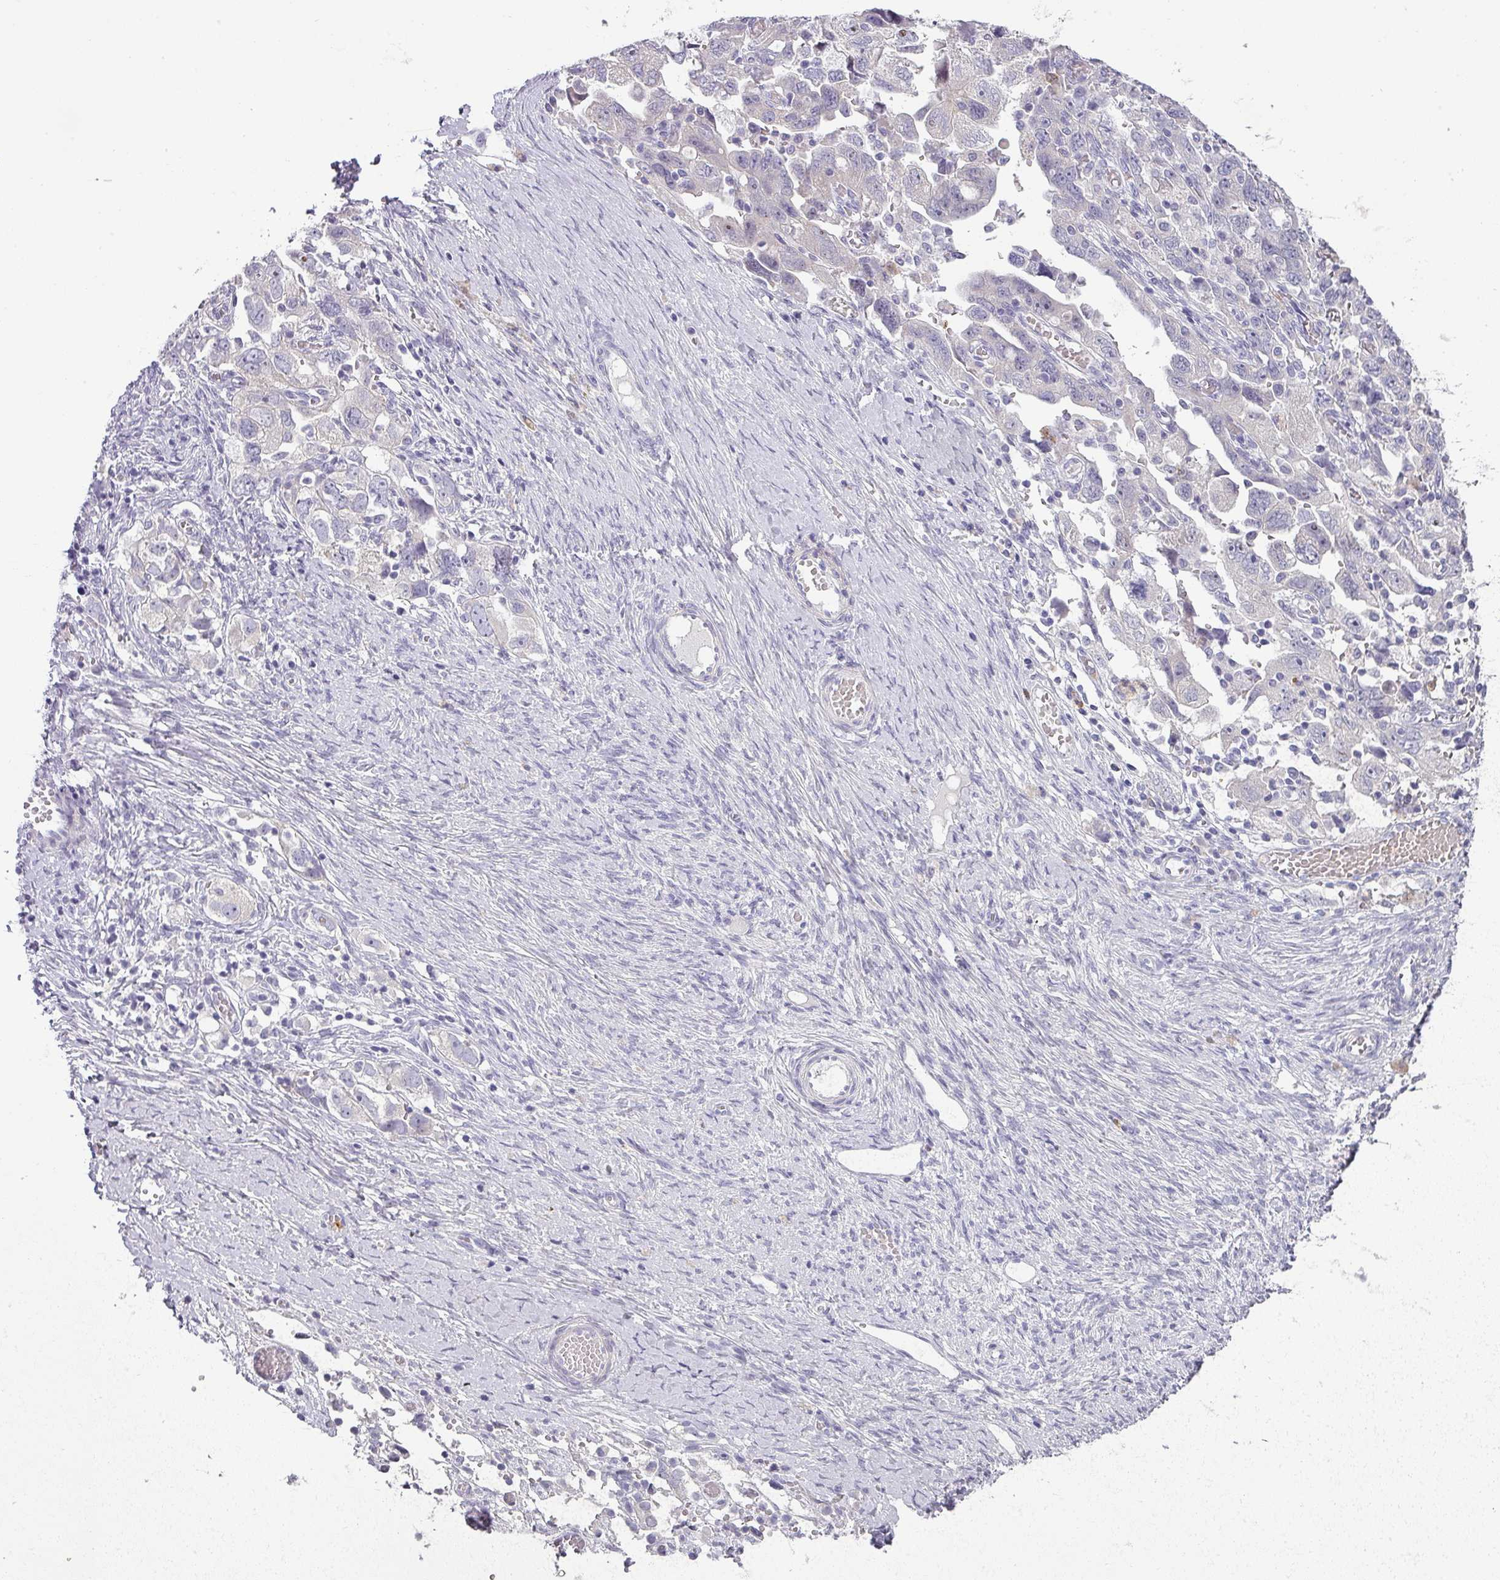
{"staining": {"intensity": "negative", "quantity": "none", "location": "none"}, "tissue": "ovarian cancer", "cell_type": "Tumor cells", "image_type": "cancer", "snomed": [{"axis": "morphology", "description": "Carcinoma, NOS"}, {"axis": "morphology", "description": "Cystadenocarcinoma, serous, NOS"}, {"axis": "topography", "description": "Ovary"}], "caption": "Immunohistochemistry (IHC) histopathology image of neoplastic tissue: serous cystadenocarcinoma (ovarian) stained with DAB demonstrates no significant protein expression in tumor cells.", "gene": "BTLA", "patient": {"sex": "female", "age": 69}}